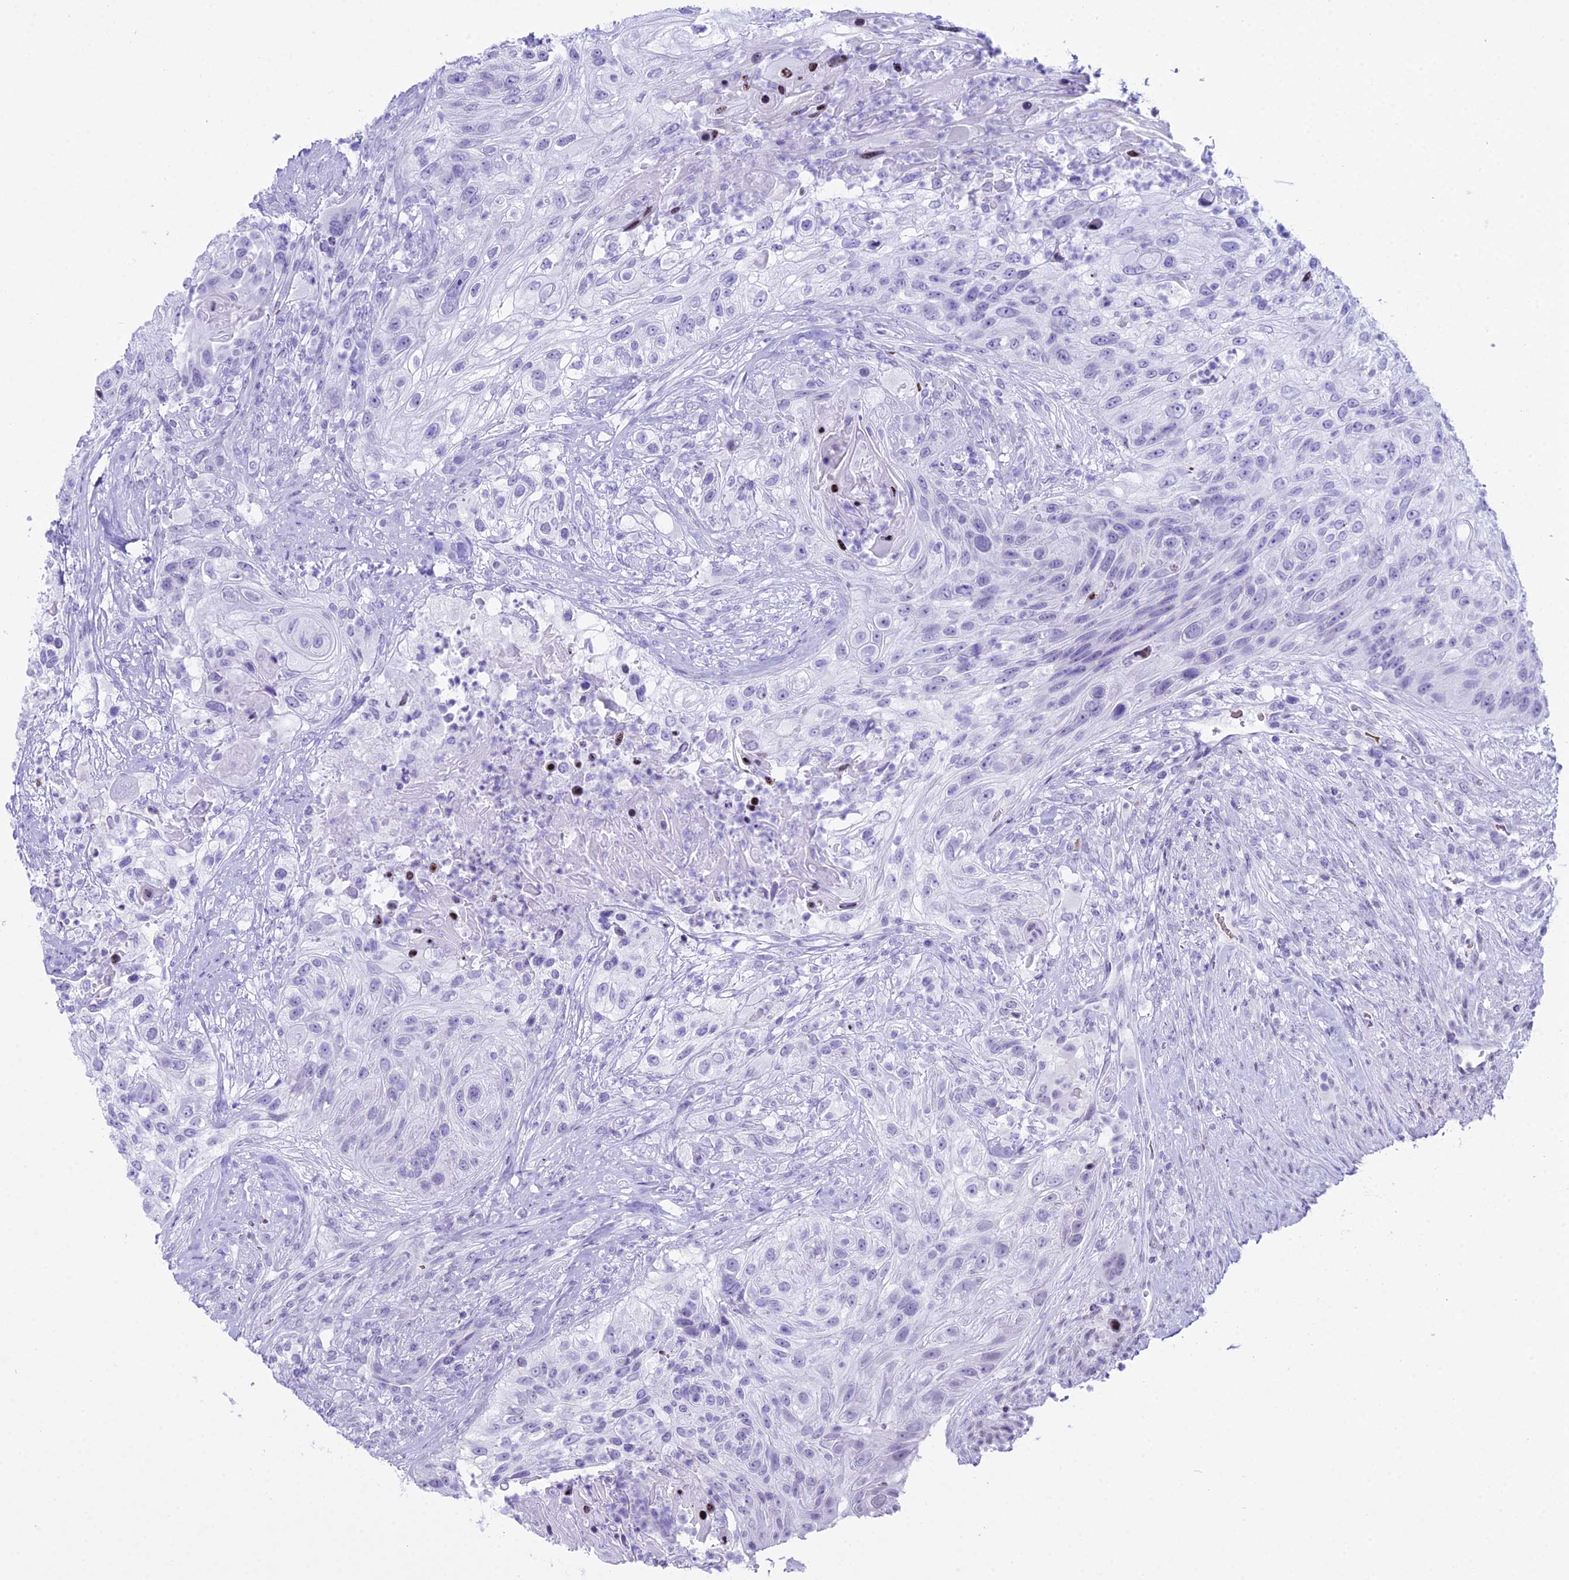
{"staining": {"intensity": "negative", "quantity": "none", "location": "none"}, "tissue": "urothelial cancer", "cell_type": "Tumor cells", "image_type": "cancer", "snomed": [{"axis": "morphology", "description": "Urothelial carcinoma, High grade"}, {"axis": "topography", "description": "Urinary bladder"}], "caption": "A micrograph of human urothelial carcinoma (high-grade) is negative for staining in tumor cells. The staining was performed using DAB (3,3'-diaminobenzidine) to visualize the protein expression in brown, while the nuclei were stained in blue with hematoxylin (Magnification: 20x).", "gene": "RNPS1", "patient": {"sex": "female", "age": 60}}